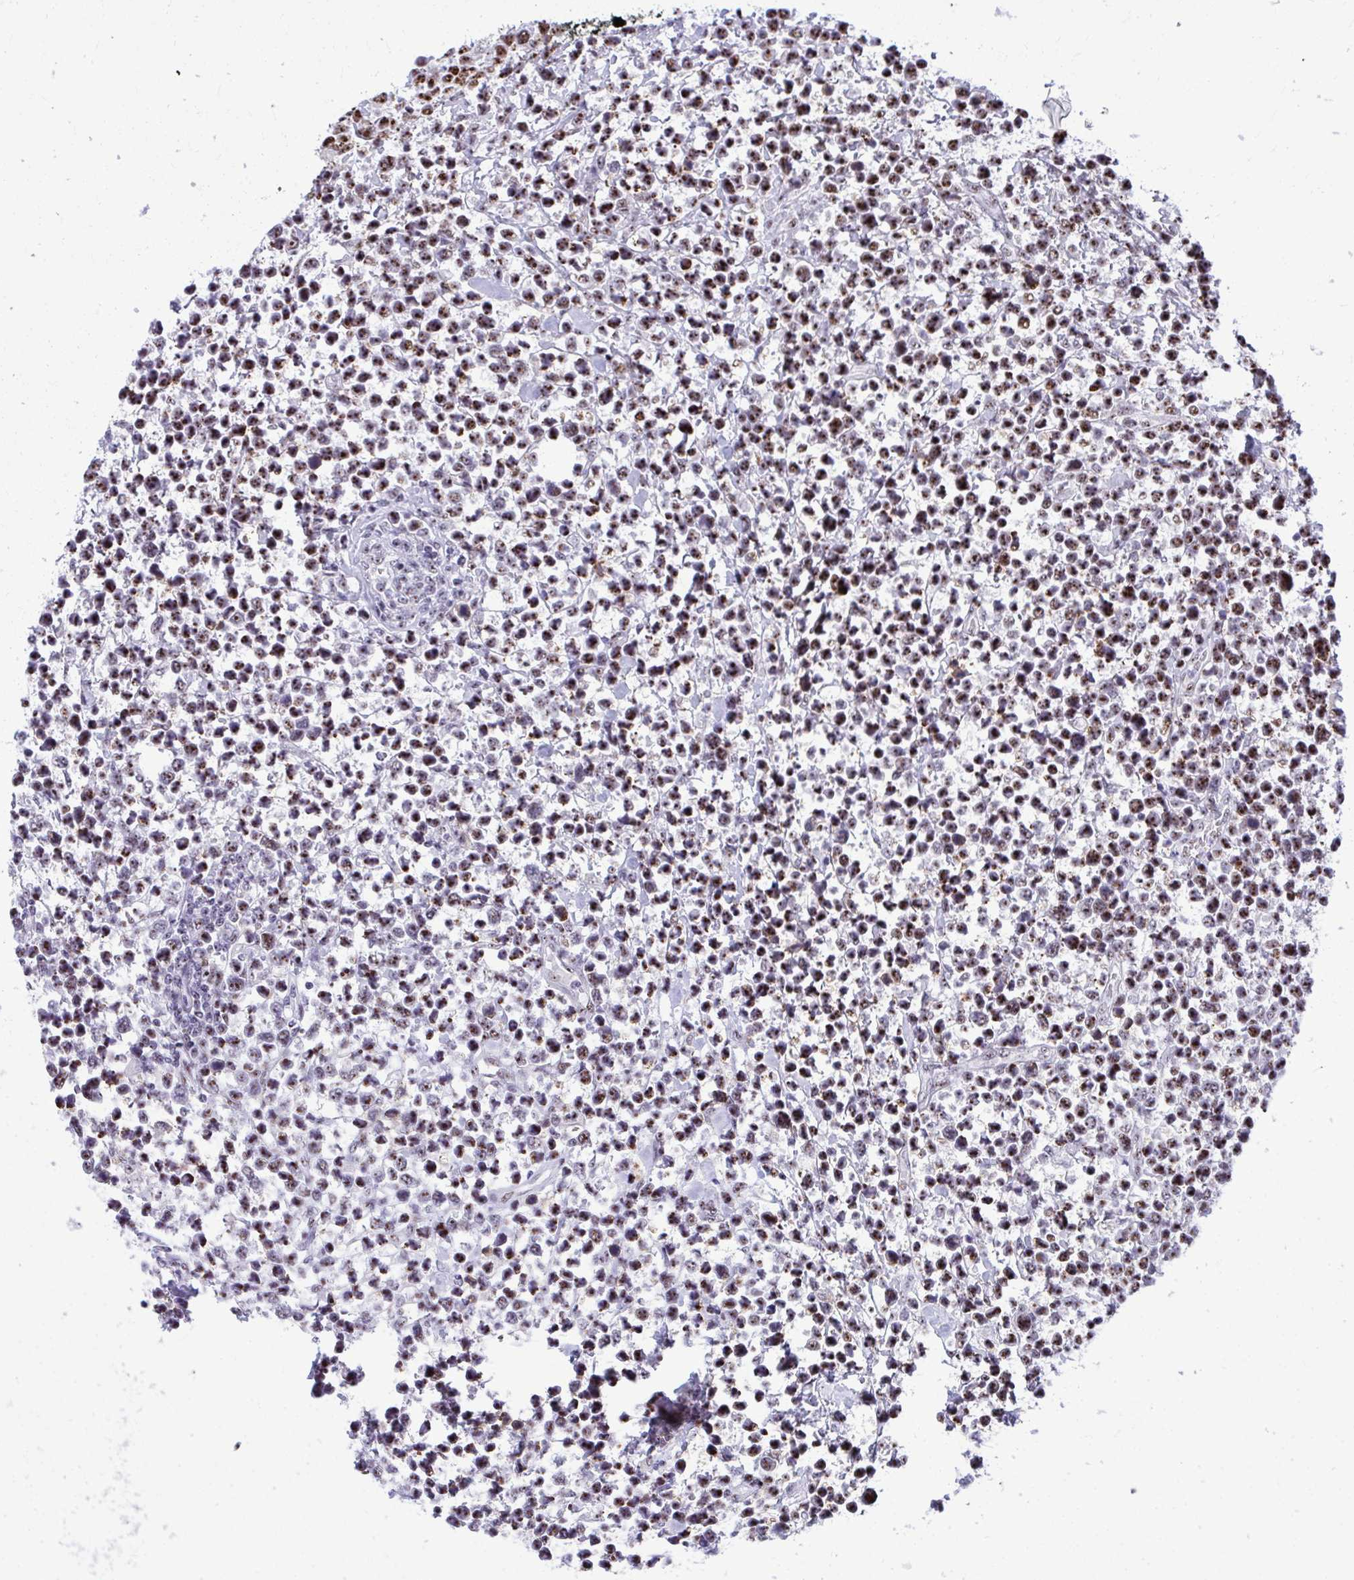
{"staining": {"intensity": "strong", "quantity": "25%-75%", "location": "nuclear"}, "tissue": "lymphoma", "cell_type": "Tumor cells", "image_type": "cancer", "snomed": [{"axis": "morphology", "description": "Malignant lymphoma, non-Hodgkin's type, High grade"}, {"axis": "topography", "description": "Soft tissue"}], "caption": "DAB (3,3'-diaminobenzidine) immunohistochemical staining of lymphoma demonstrates strong nuclear protein staining in approximately 25%-75% of tumor cells. Ihc stains the protein in brown and the nuclei are stained blue.", "gene": "PELP1", "patient": {"sex": "female", "age": 56}}